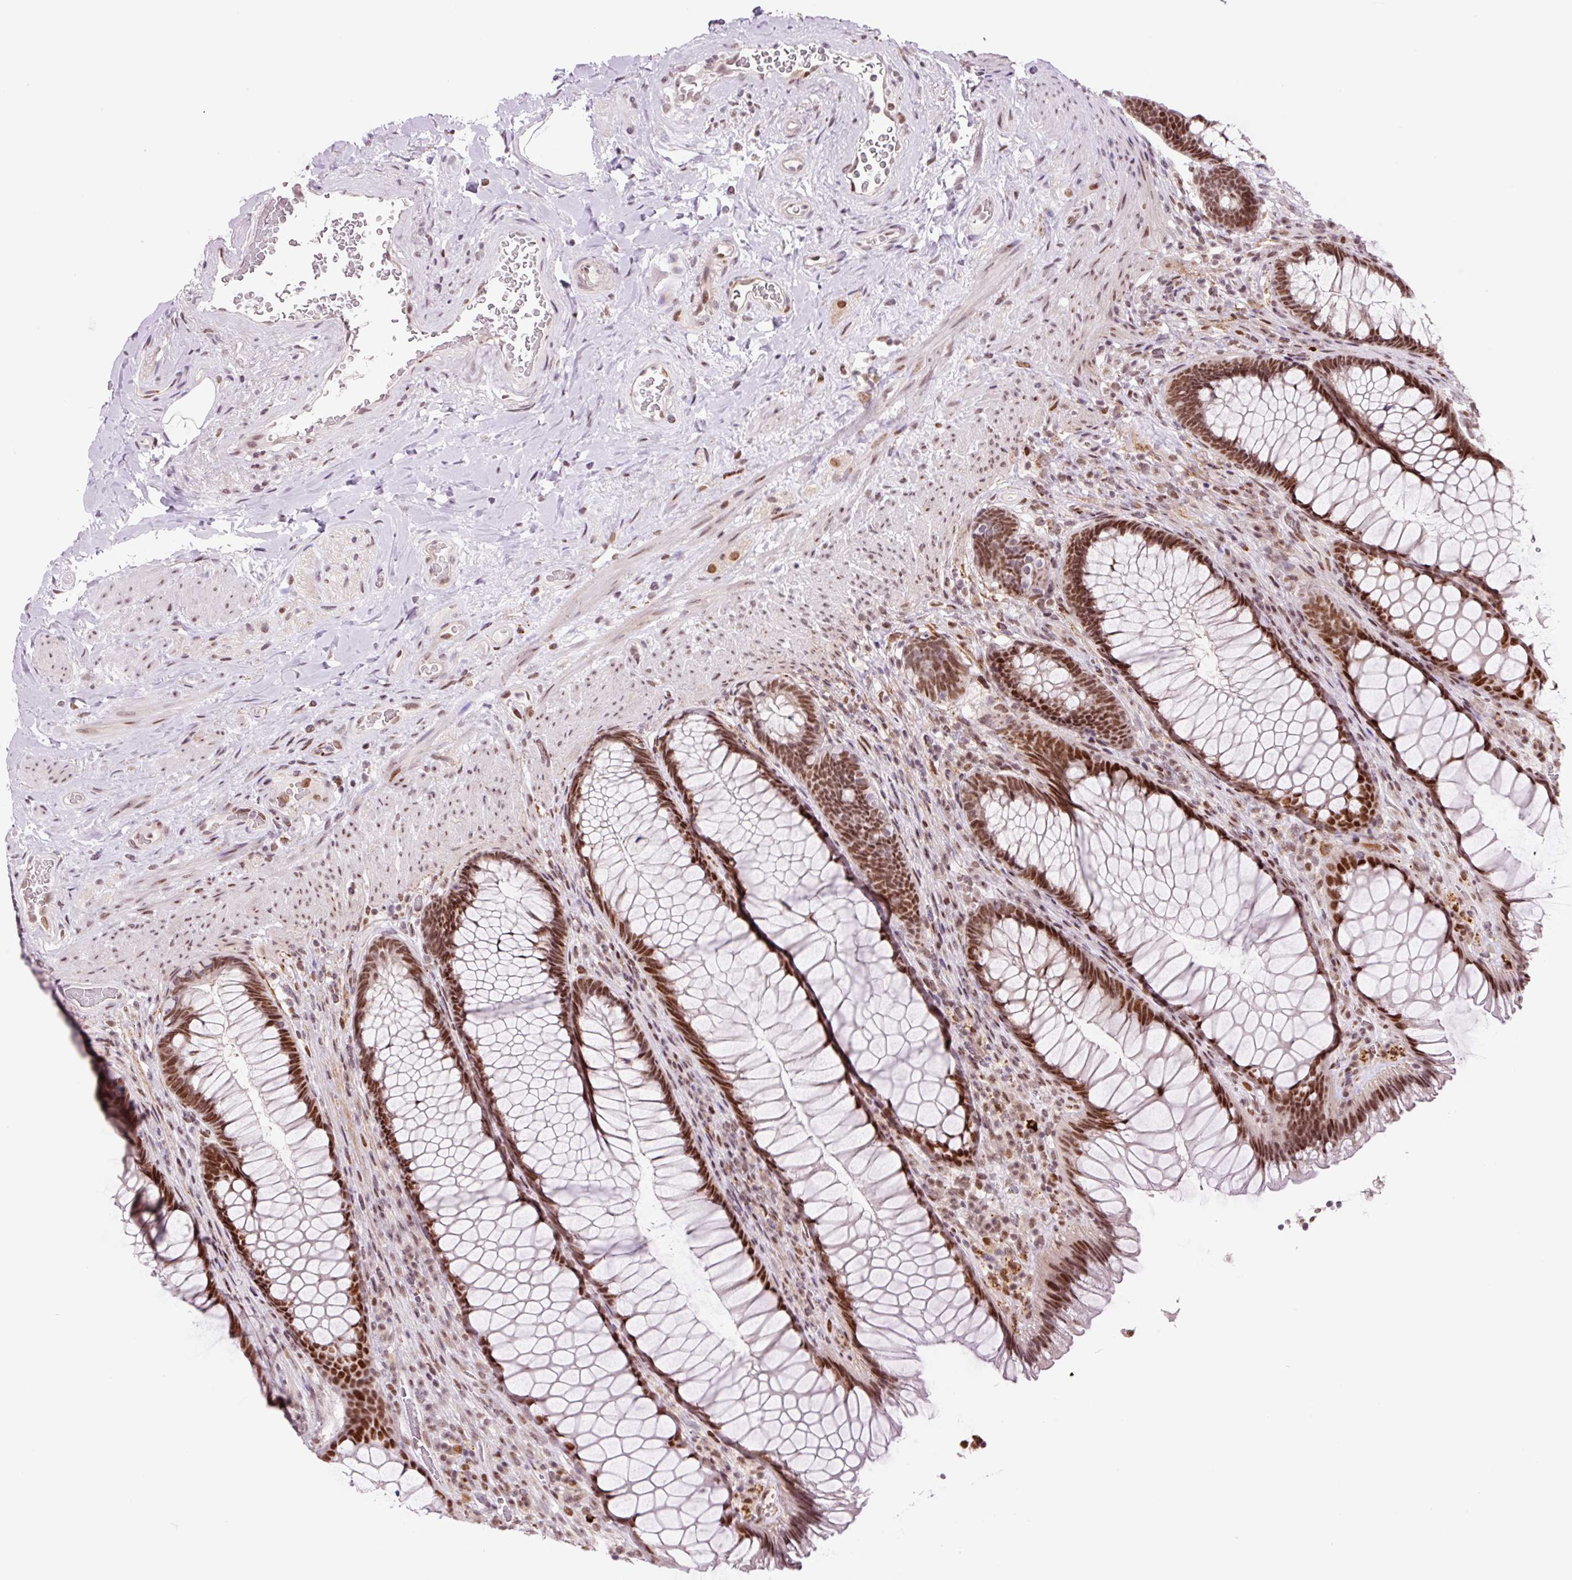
{"staining": {"intensity": "strong", "quantity": ">75%", "location": "nuclear"}, "tissue": "rectum", "cell_type": "Glandular cells", "image_type": "normal", "snomed": [{"axis": "morphology", "description": "Normal tissue, NOS"}, {"axis": "topography", "description": "Rectum"}], "caption": "A high amount of strong nuclear expression is identified in approximately >75% of glandular cells in unremarkable rectum. Ihc stains the protein of interest in brown and the nuclei are stained blue.", "gene": "CCNL2", "patient": {"sex": "male", "age": 53}}